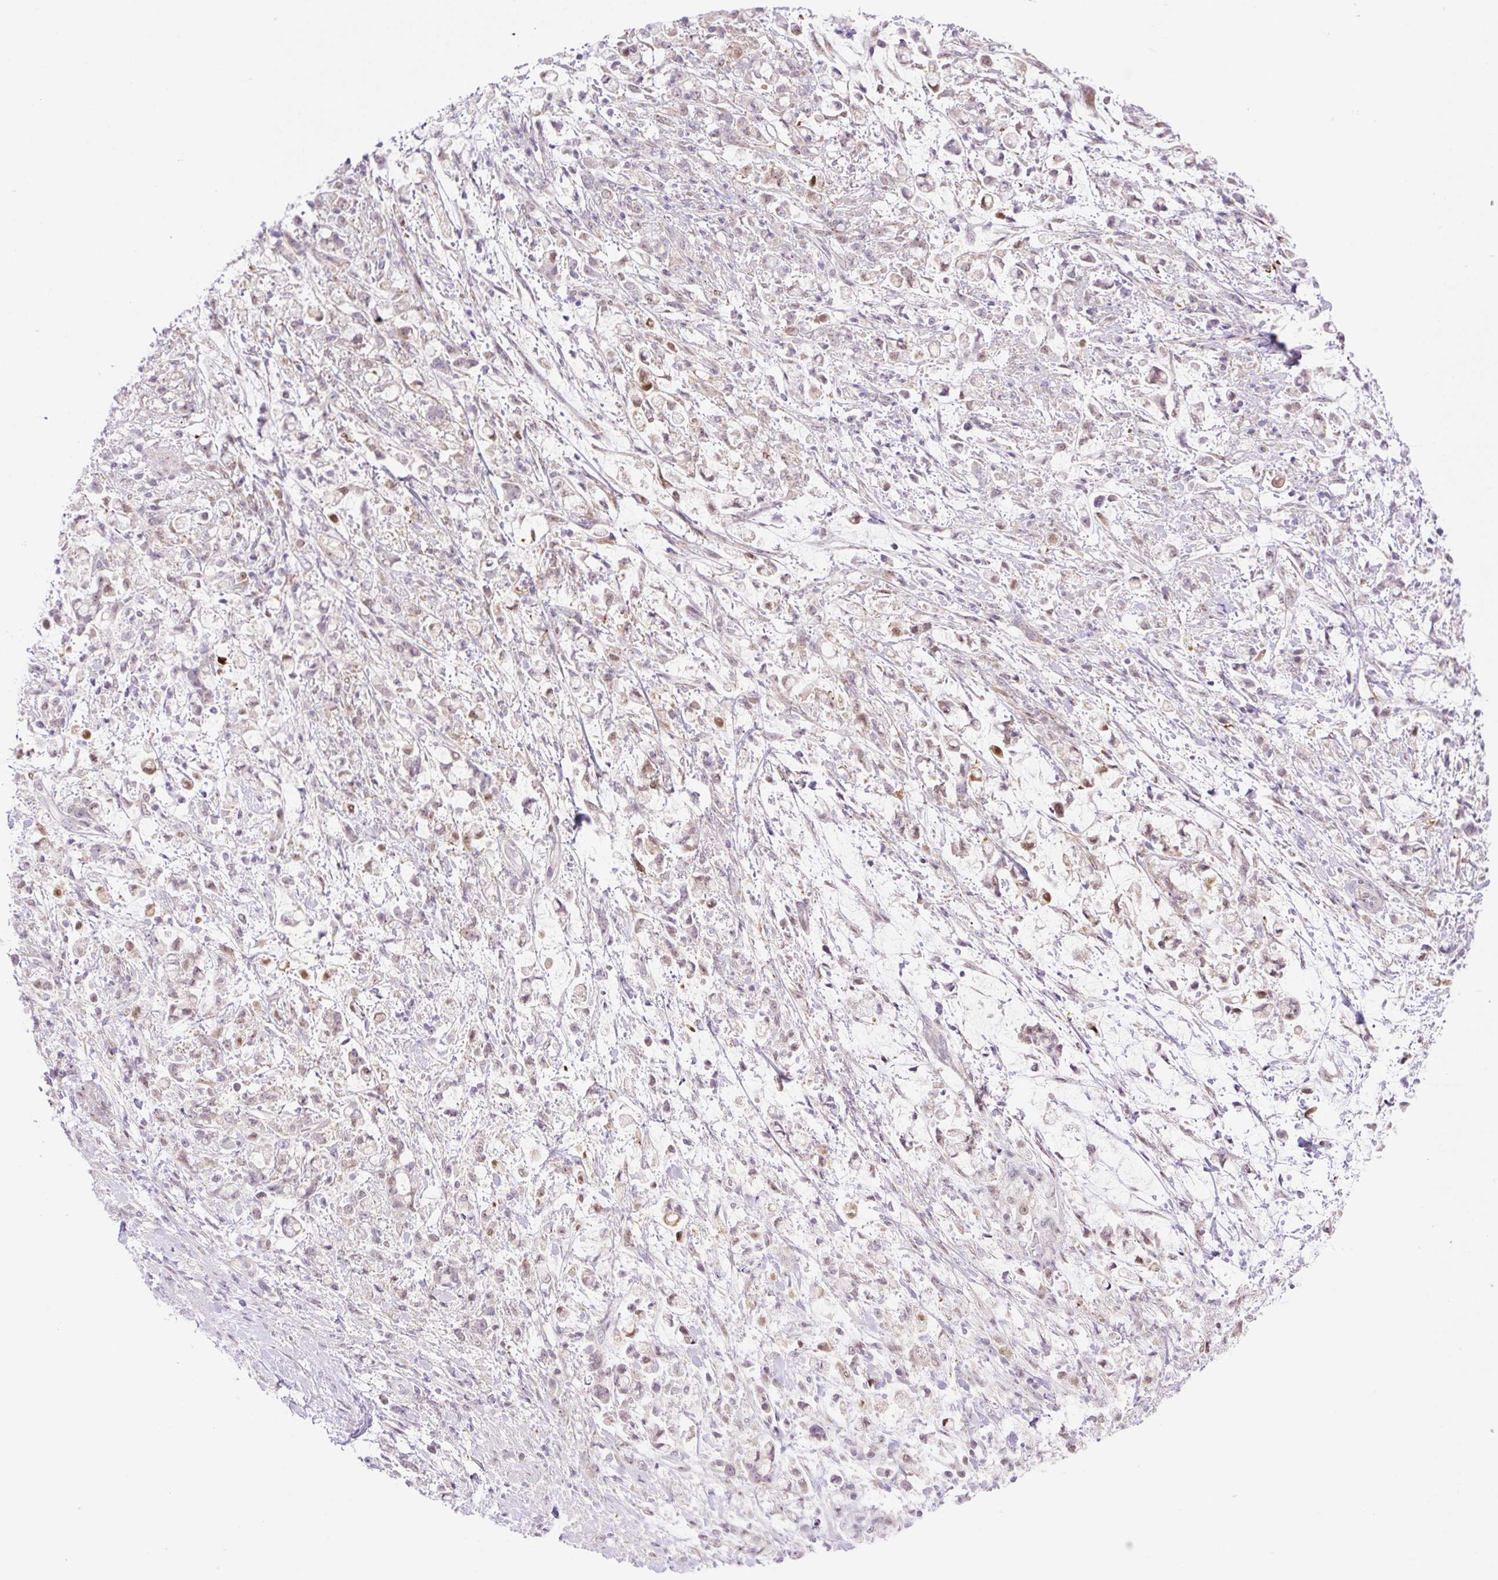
{"staining": {"intensity": "moderate", "quantity": "<25%", "location": "nuclear"}, "tissue": "stomach cancer", "cell_type": "Tumor cells", "image_type": "cancer", "snomed": [{"axis": "morphology", "description": "Adenocarcinoma, NOS"}, {"axis": "topography", "description": "Stomach"}], "caption": "This photomicrograph exhibits immunohistochemistry (IHC) staining of human stomach adenocarcinoma, with low moderate nuclear staining in approximately <25% of tumor cells.", "gene": "ZFP41", "patient": {"sex": "female", "age": 60}}